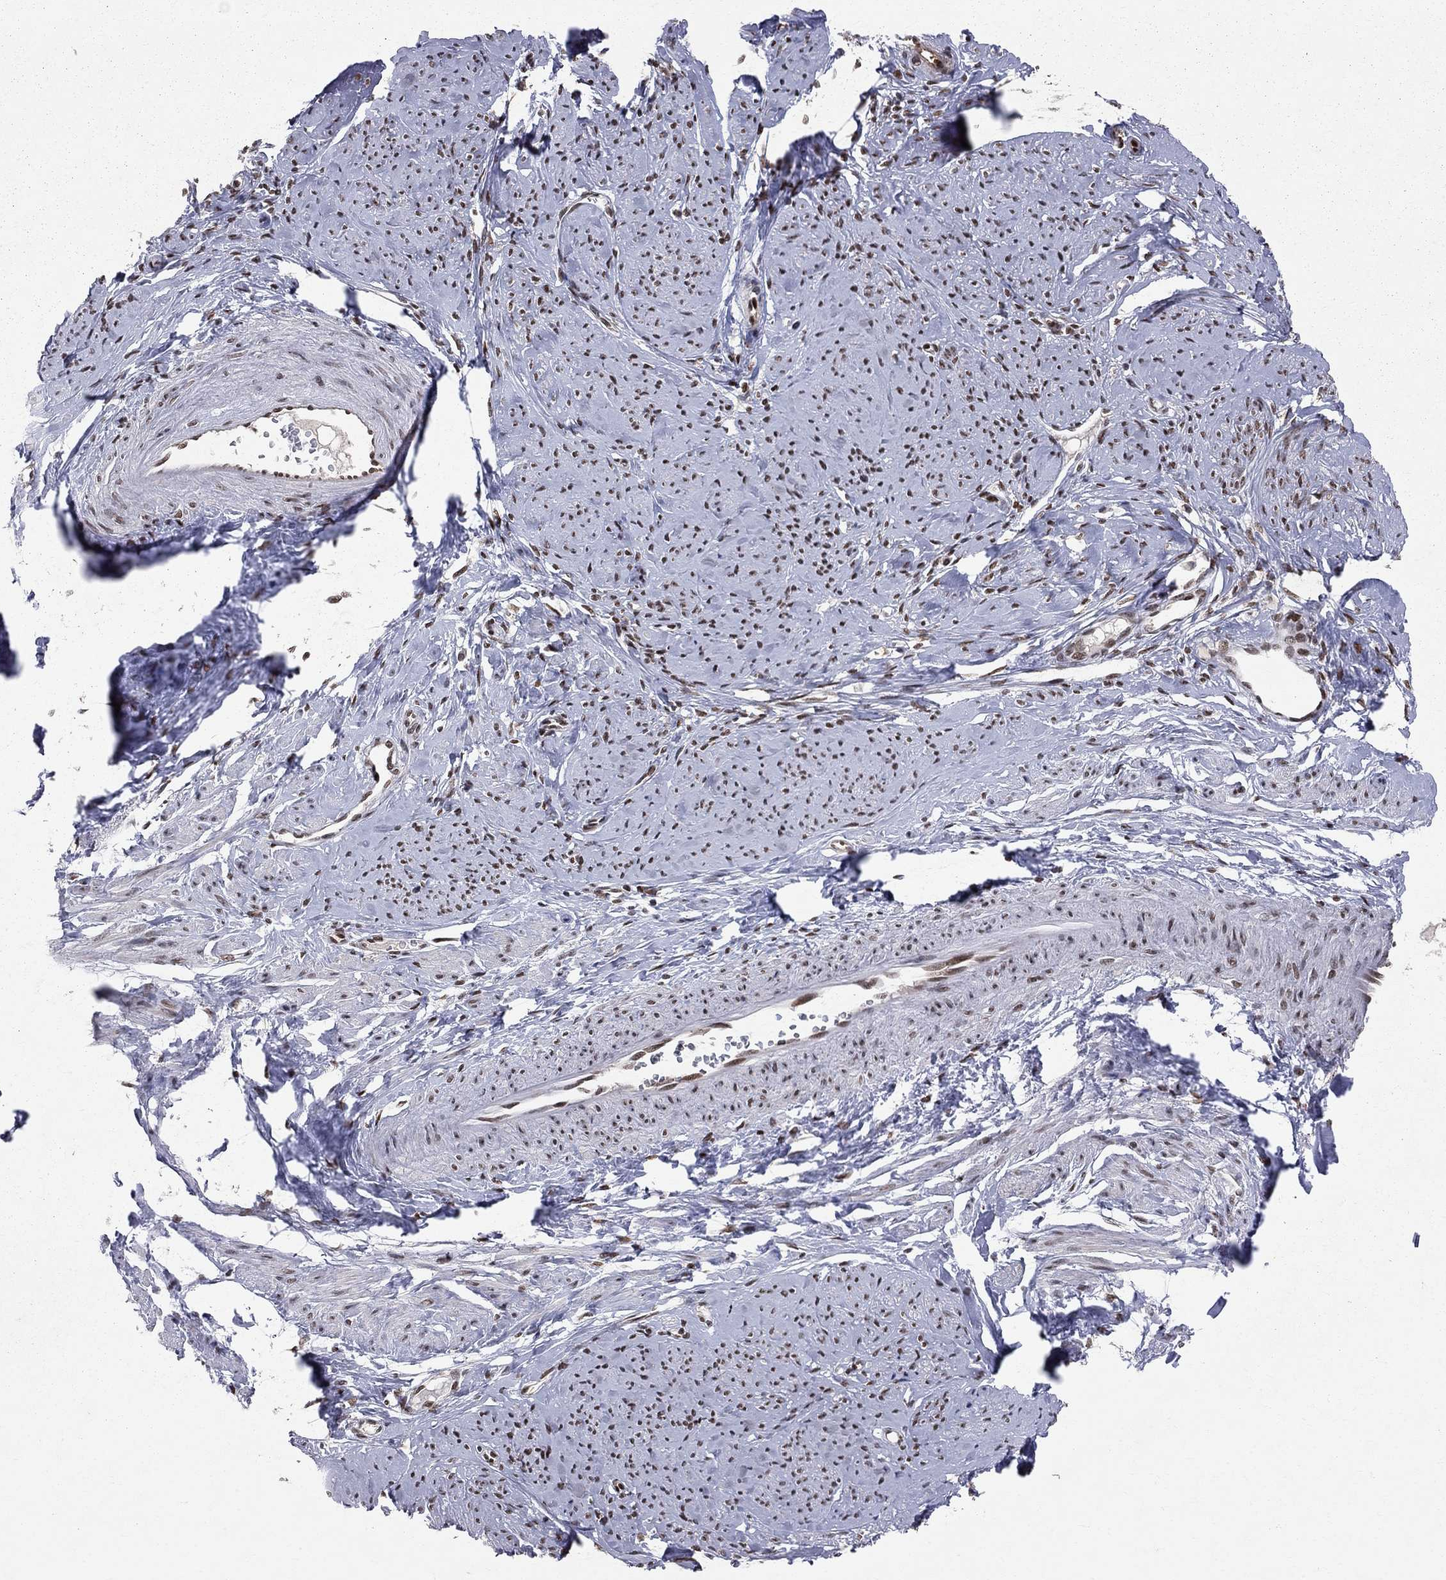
{"staining": {"intensity": "strong", "quantity": "25%-75%", "location": "nuclear"}, "tissue": "smooth muscle", "cell_type": "Smooth muscle cells", "image_type": "normal", "snomed": [{"axis": "morphology", "description": "Normal tissue, NOS"}, {"axis": "topography", "description": "Smooth muscle"}], "caption": "Smooth muscle stained with DAB (3,3'-diaminobenzidine) IHC displays high levels of strong nuclear expression in about 25%-75% of smooth muscle cells.", "gene": "SAP30L", "patient": {"sex": "female", "age": 48}}